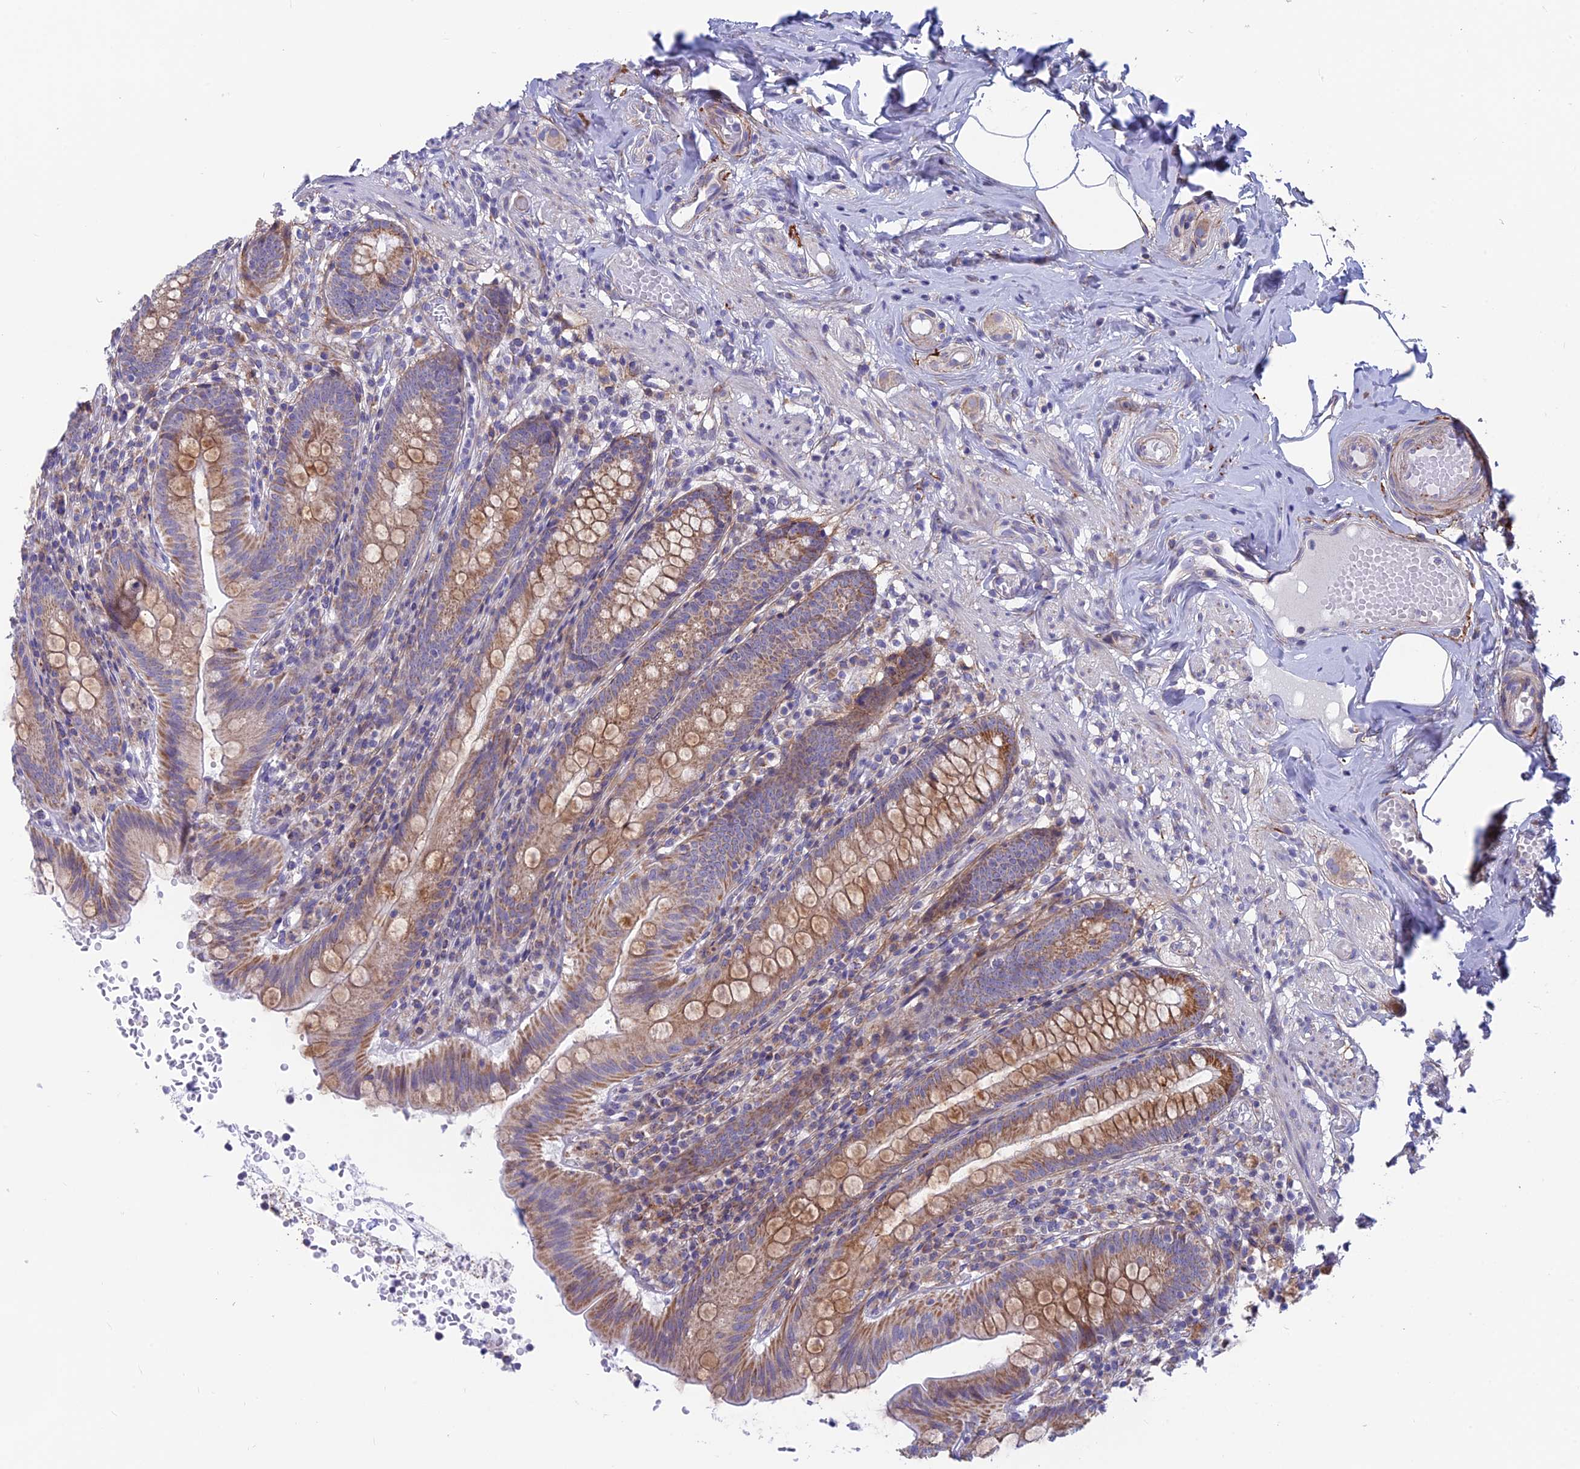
{"staining": {"intensity": "moderate", "quantity": ">75%", "location": "cytoplasmic/membranous"}, "tissue": "appendix", "cell_type": "Glandular cells", "image_type": "normal", "snomed": [{"axis": "morphology", "description": "Normal tissue, NOS"}, {"axis": "topography", "description": "Appendix"}], "caption": "Protein positivity by immunohistochemistry exhibits moderate cytoplasmic/membranous staining in about >75% of glandular cells in normal appendix. (Stains: DAB (3,3'-diaminobenzidine) in brown, nuclei in blue, Microscopy: brightfield microscopy at high magnification).", "gene": "PLAC9", "patient": {"sex": "male", "age": 55}}